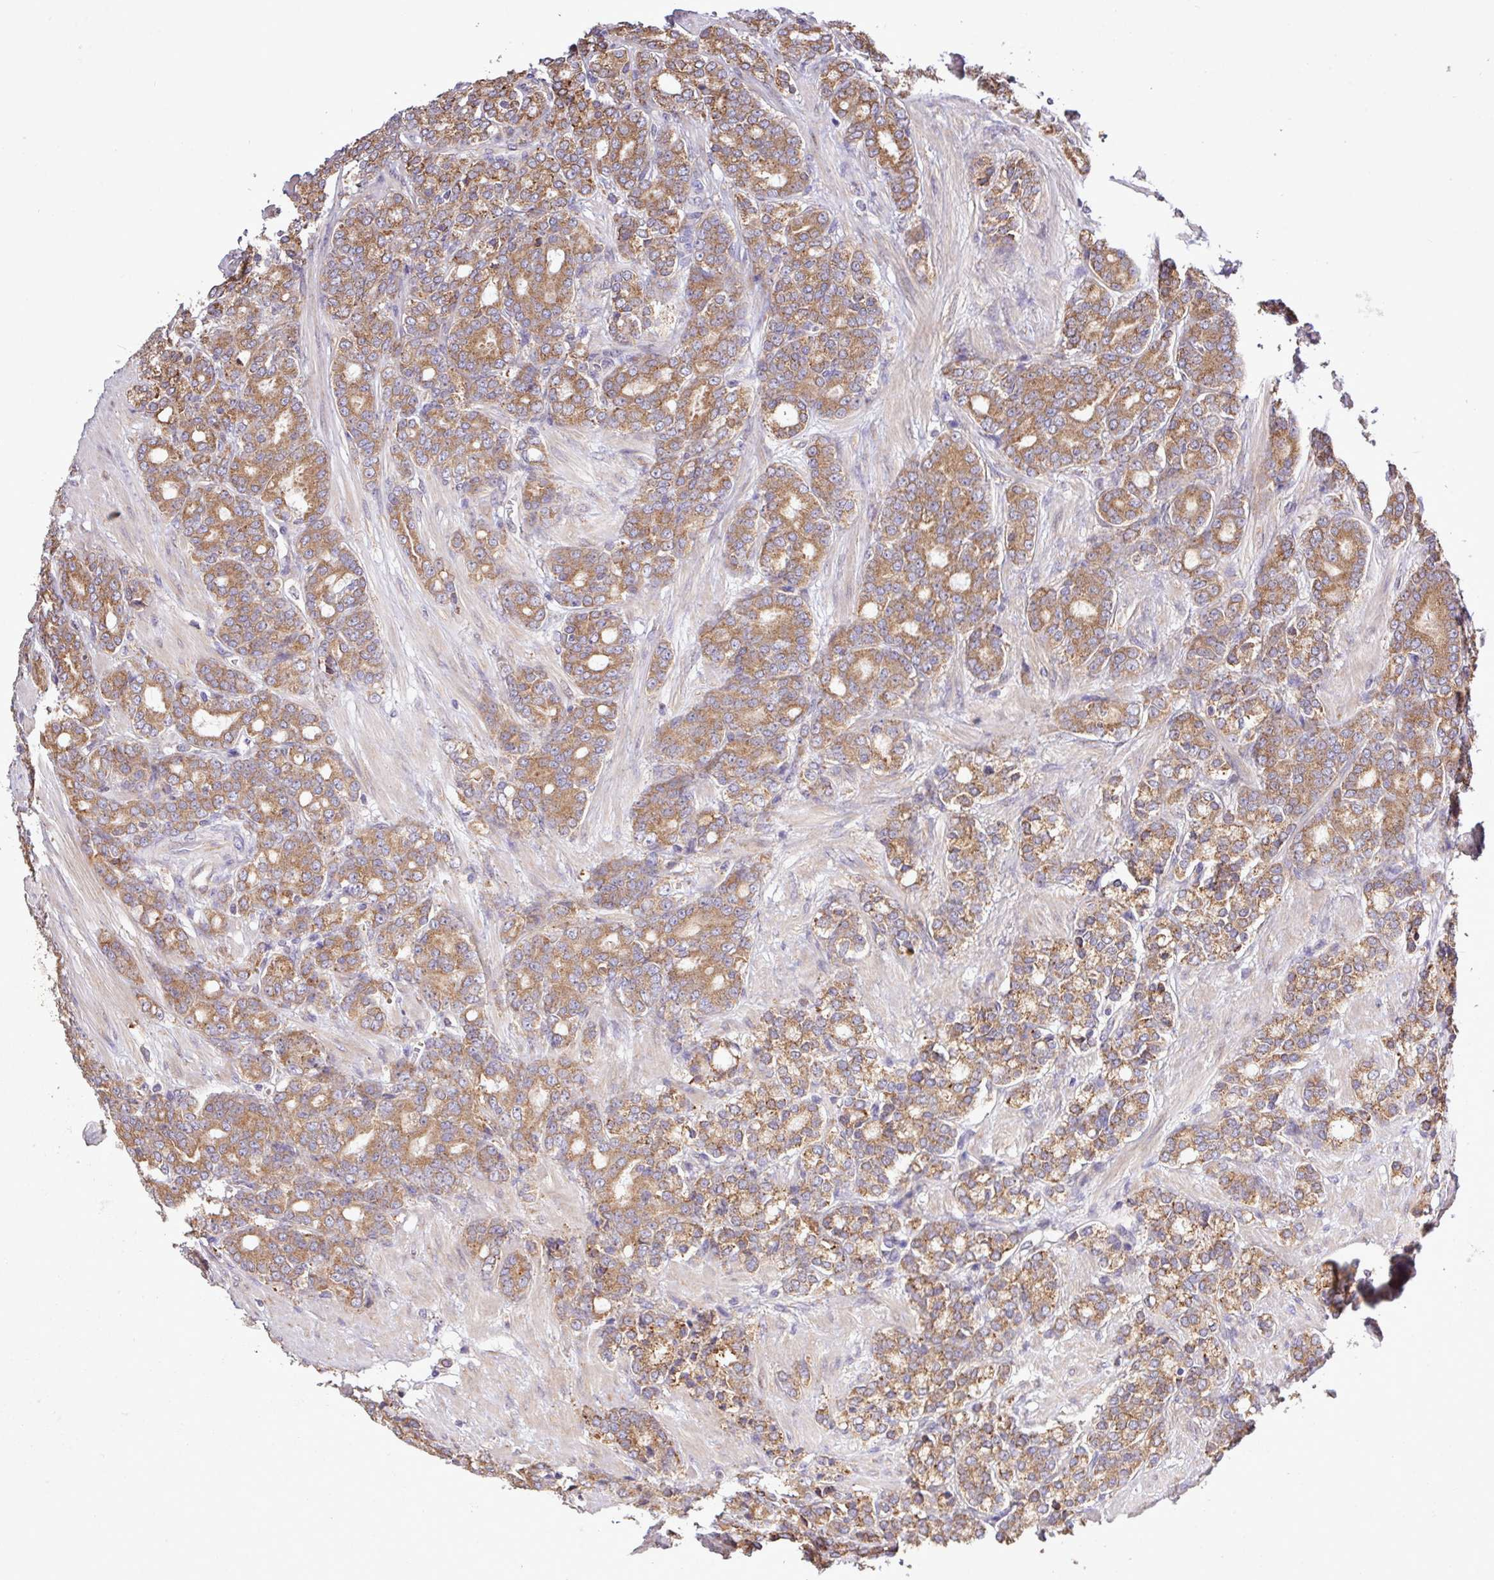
{"staining": {"intensity": "moderate", "quantity": ">75%", "location": "cytoplasmic/membranous"}, "tissue": "prostate cancer", "cell_type": "Tumor cells", "image_type": "cancer", "snomed": [{"axis": "morphology", "description": "Adenocarcinoma, High grade"}, {"axis": "topography", "description": "Prostate"}], "caption": "Adenocarcinoma (high-grade) (prostate) stained with a brown dye shows moderate cytoplasmic/membranous positive positivity in about >75% of tumor cells.", "gene": "MEGF6", "patient": {"sex": "male", "age": 62}}